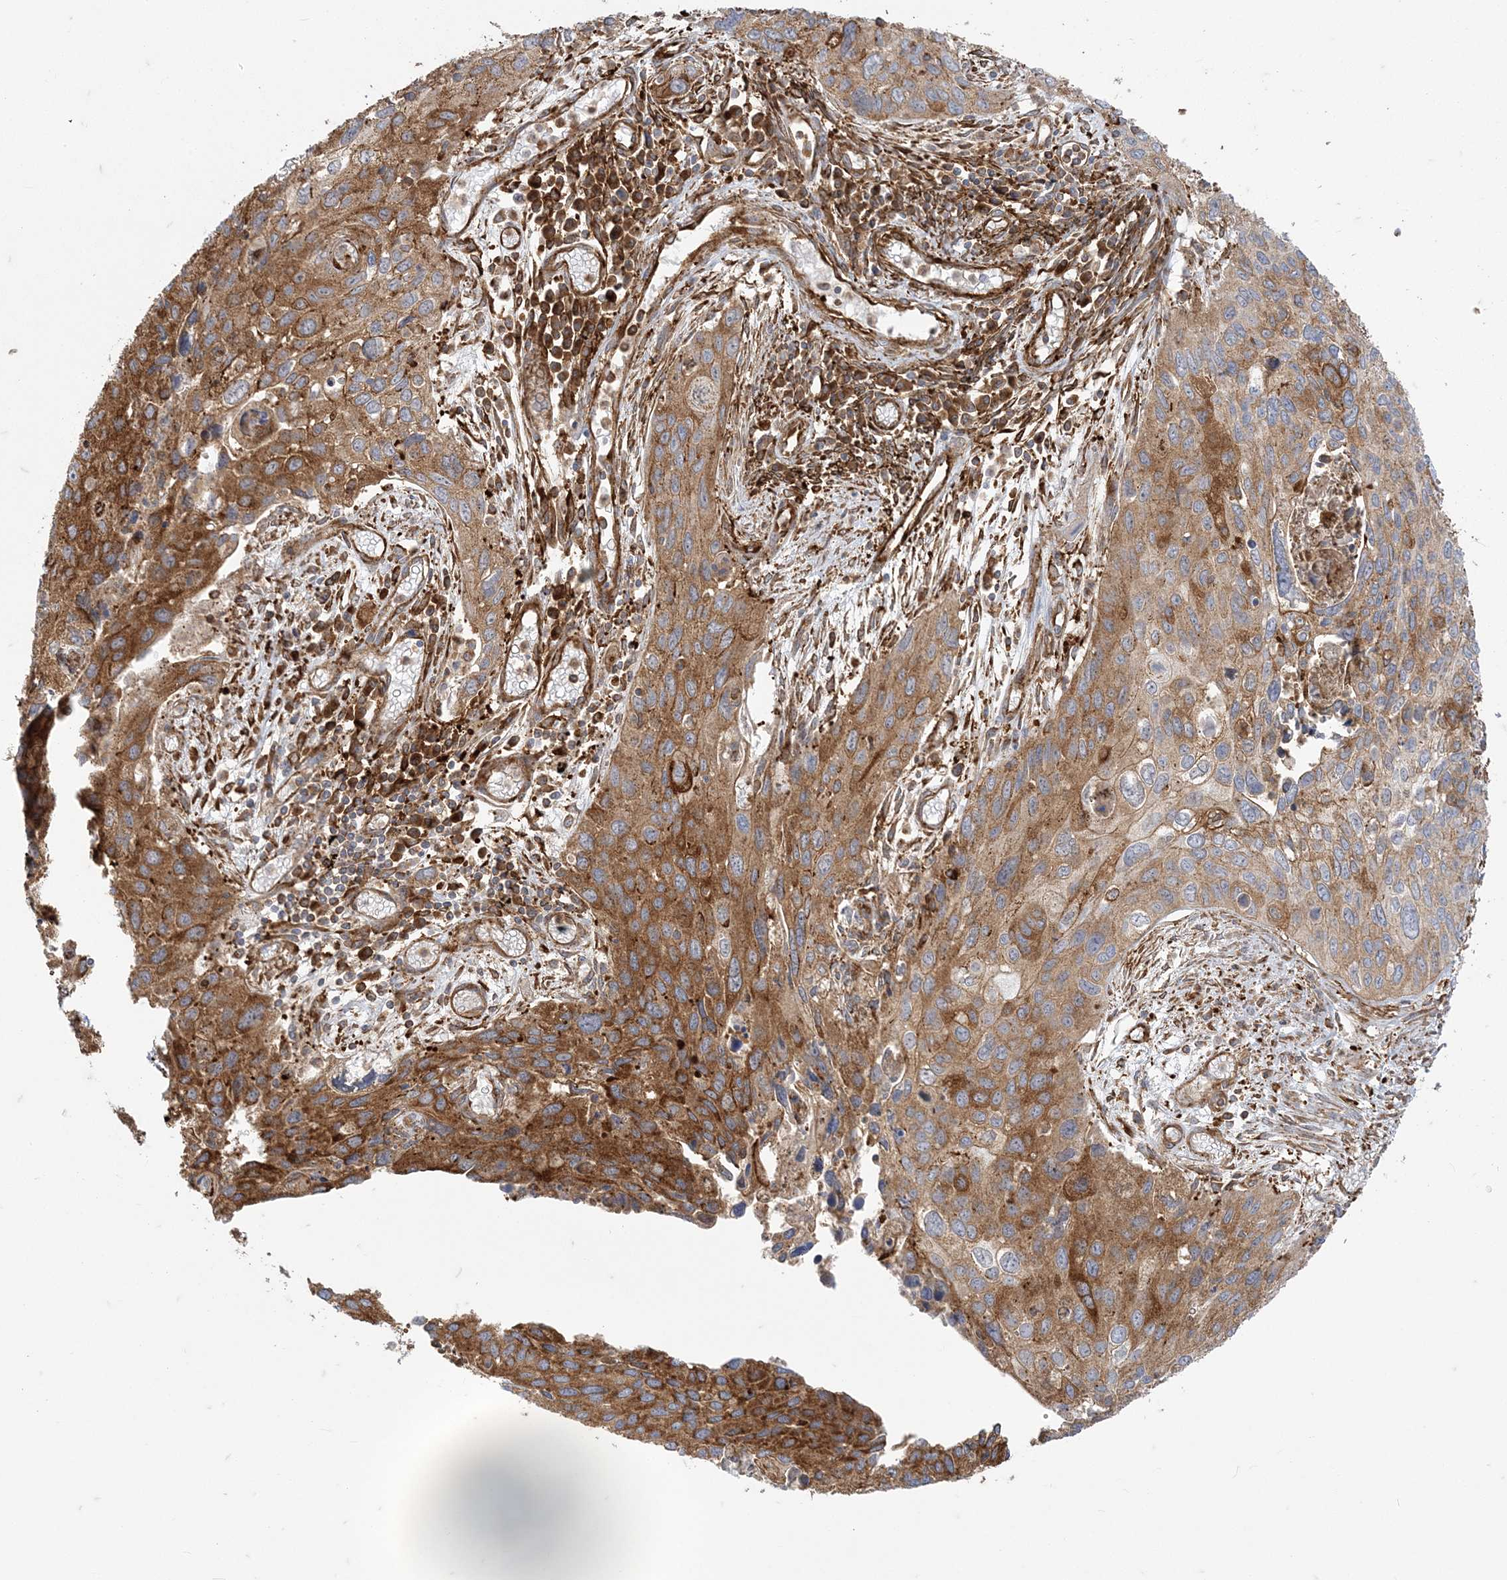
{"staining": {"intensity": "strong", "quantity": ">75%", "location": "cytoplasmic/membranous"}, "tissue": "cervical cancer", "cell_type": "Tumor cells", "image_type": "cancer", "snomed": [{"axis": "morphology", "description": "Squamous cell carcinoma, NOS"}, {"axis": "topography", "description": "Cervix"}], "caption": "Human cervical squamous cell carcinoma stained for a protein (brown) reveals strong cytoplasmic/membranous positive expression in approximately >75% of tumor cells.", "gene": "DERL3", "patient": {"sex": "female", "age": 55}}